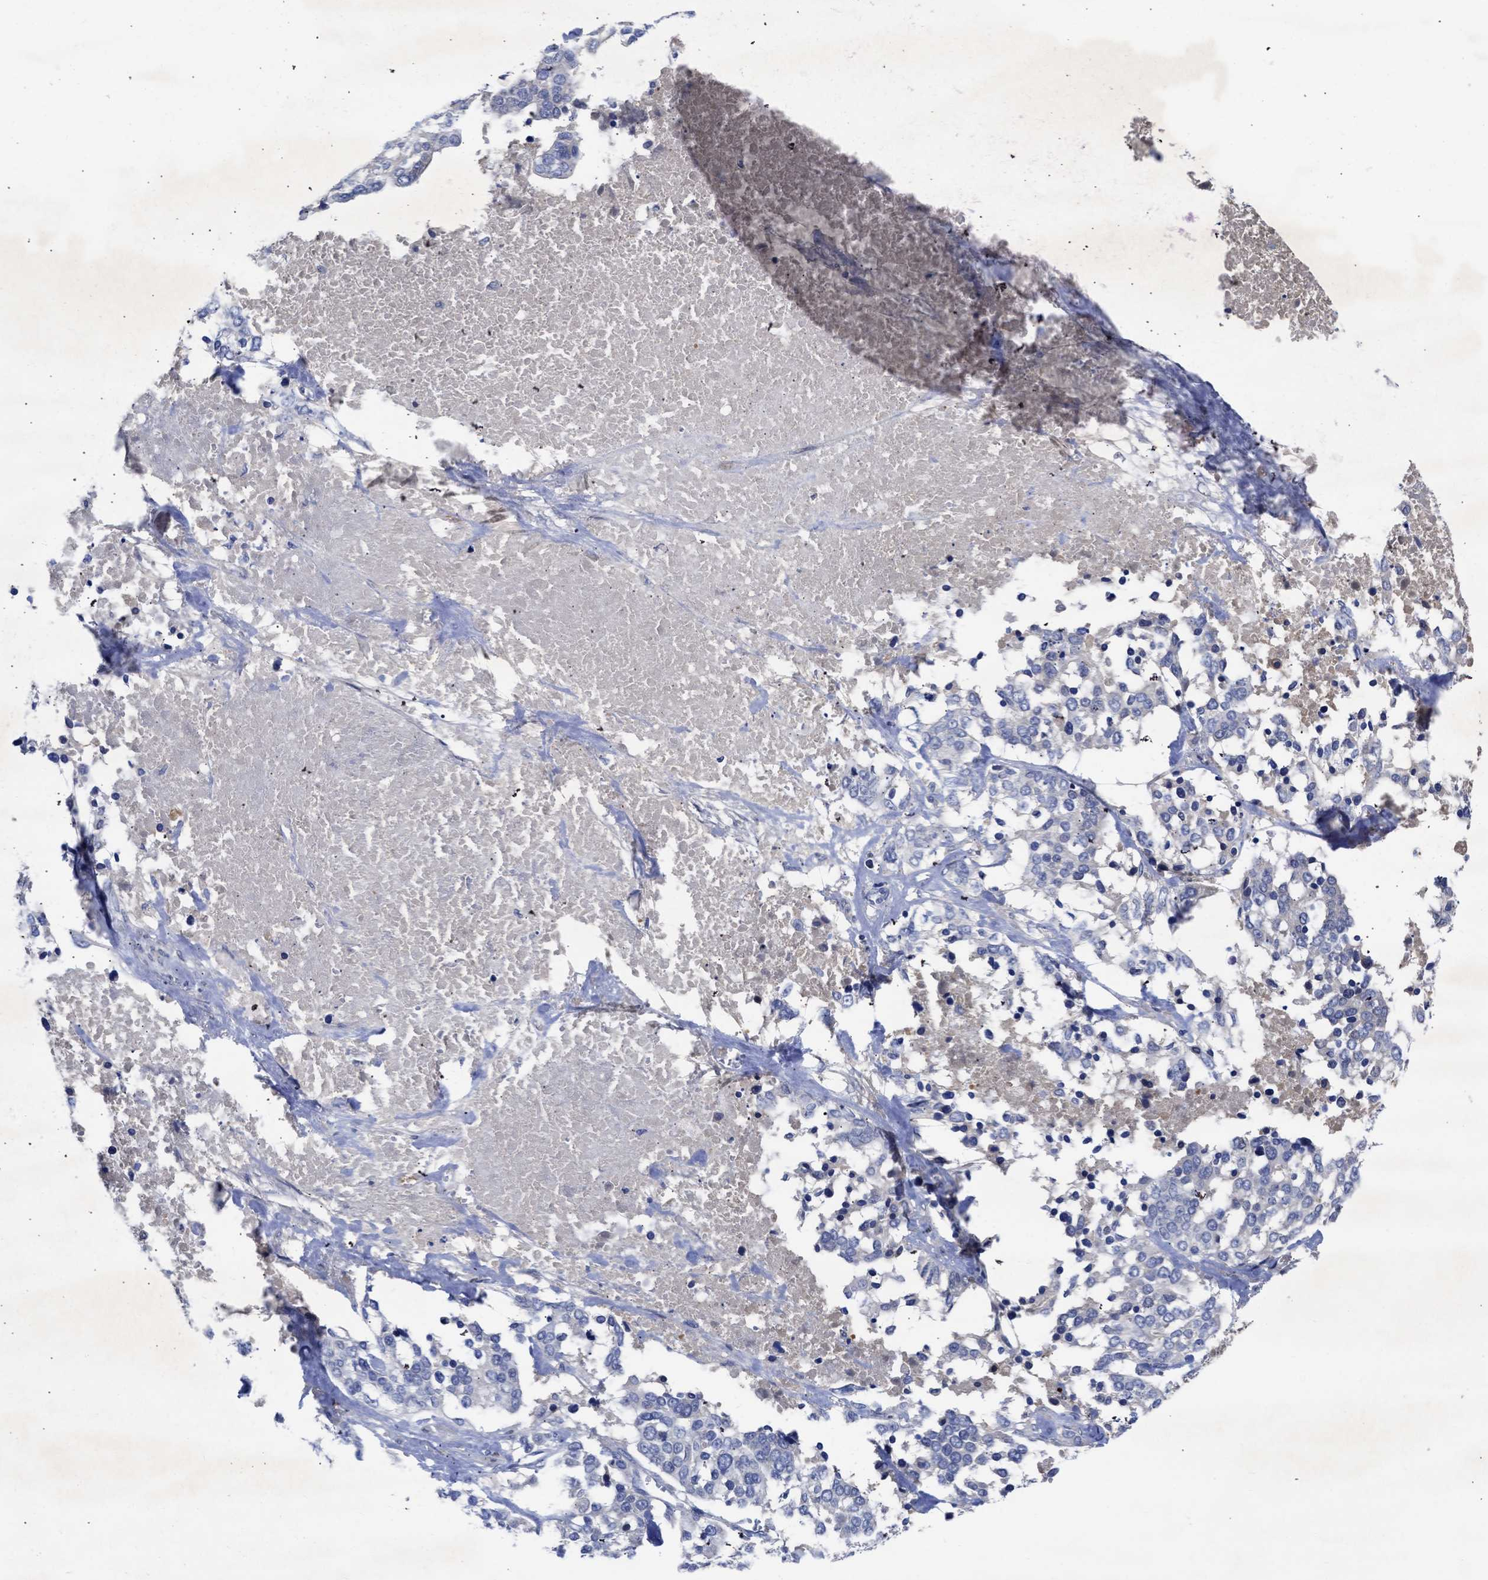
{"staining": {"intensity": "negative", "quantity": "none", "location": "none"}, "tissue": "ovarian cancer", "cell_type": "Tumor cells", "image_type": "cancer", "snomed": [{"axis": "morphology", "description": "Cystadenocarcinoma, serous, NOS"}, {"axis": "topography", "description": "Ovary"}], "caption": "The photomicrograph reveals no significant expression in tumor cells of ovarian serous cystadenocarcinoma.", "gene": "ARHGEF4", "patient": {"sex": "female", "age": 44}}